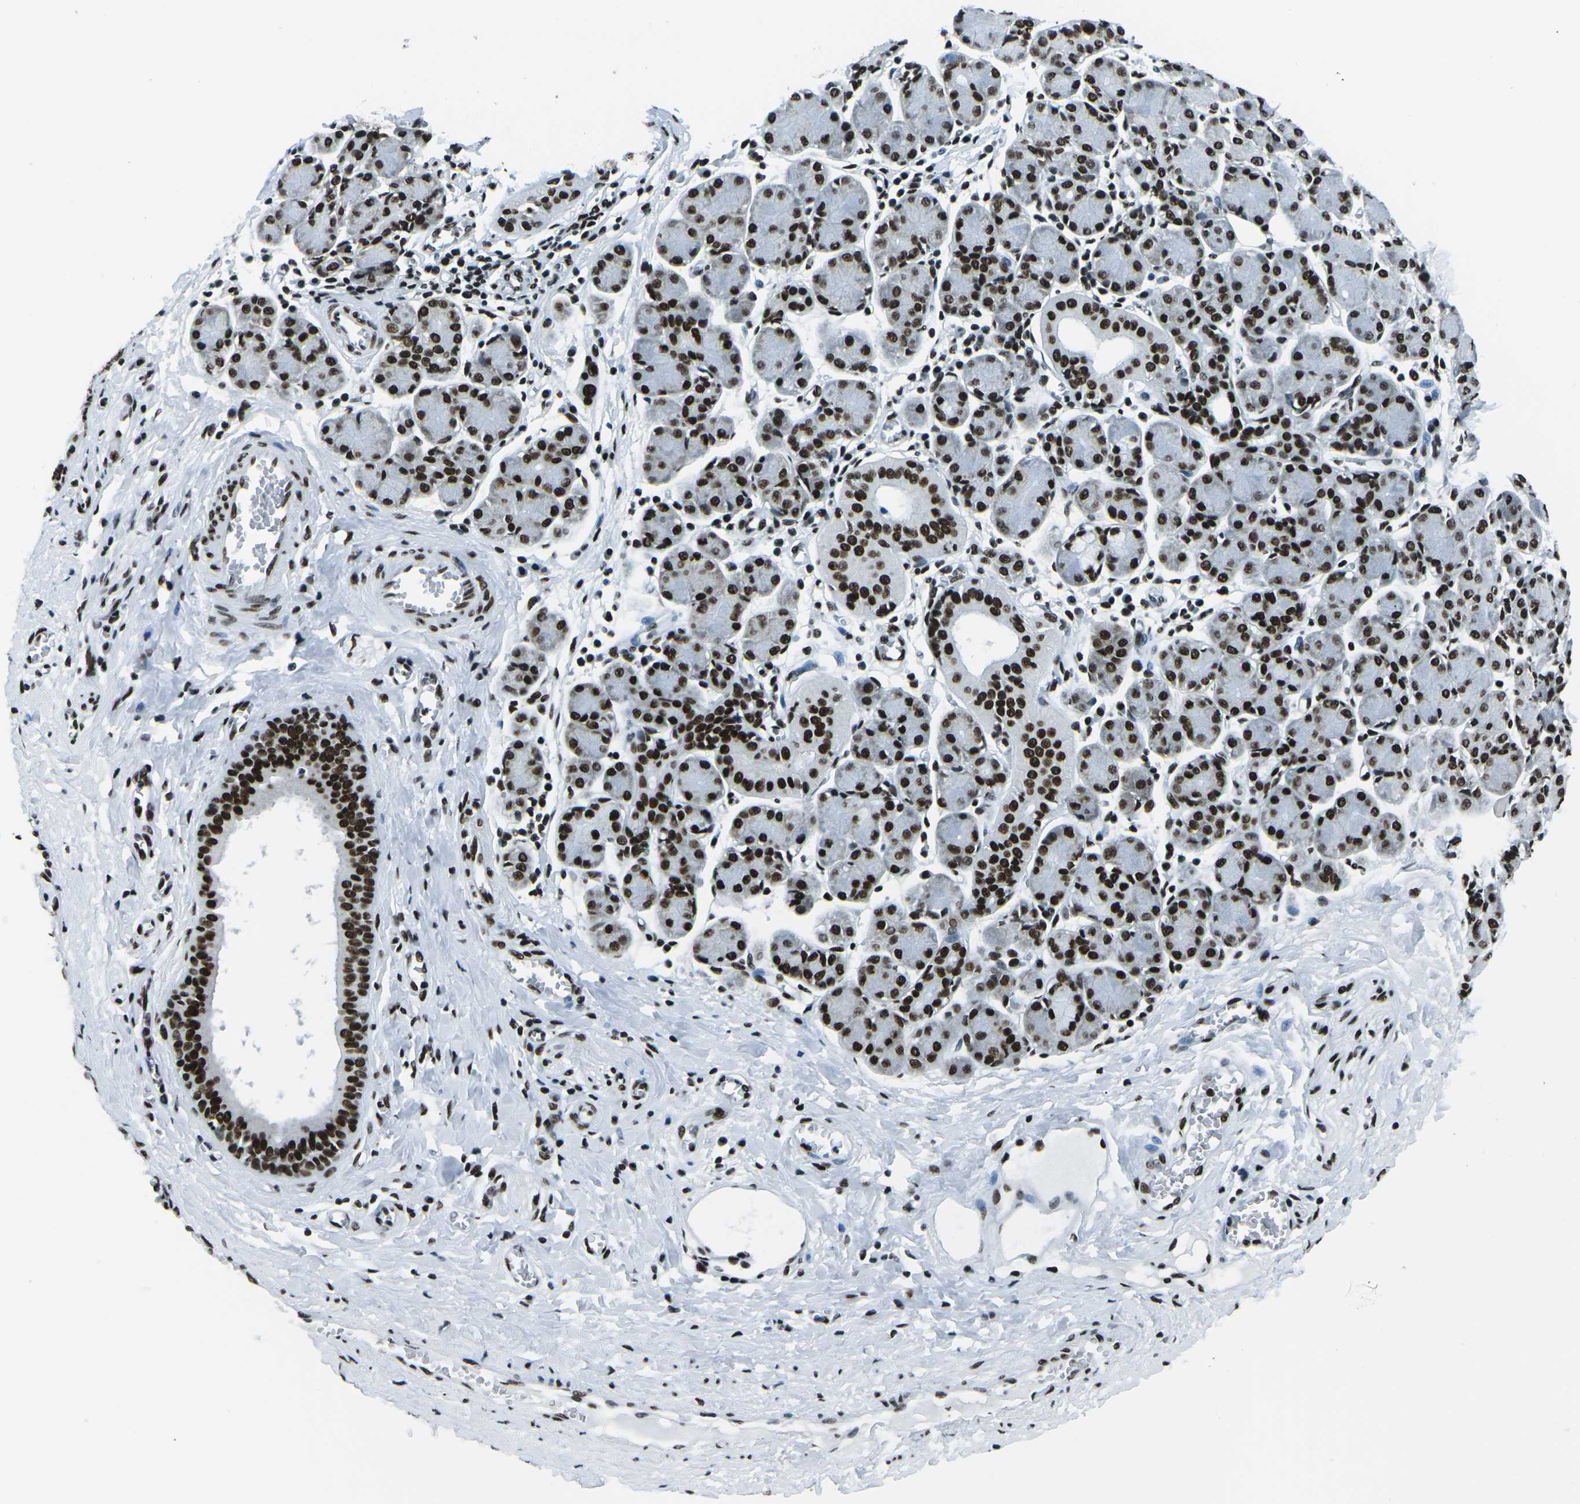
{"staining": {"intensity": "strong", "quantity": ">75%", "location": "nuclear"}, "tissue": "salivary gland", "cell_type": "Glandular cells", "image_type": "normal", "snomed": [{"axis": "morphology", "description": "Normal tissue, NOS"}, {"axis": "morphology", "description": "Inflammation, NOS"}, {"axis": "topography", "description": "Lymph node"}, {"axis": "topography", "description": "Salivary gland"}], "caption": "Salivary gland stained with DAB (3,3'-diaminobenzidine) IHC demonstrates high levels of strong nuclear staining in approximately >75% of glandular cells.", "gene": "HNRNPL", "patient": {"sex": "male", "age": 3}}